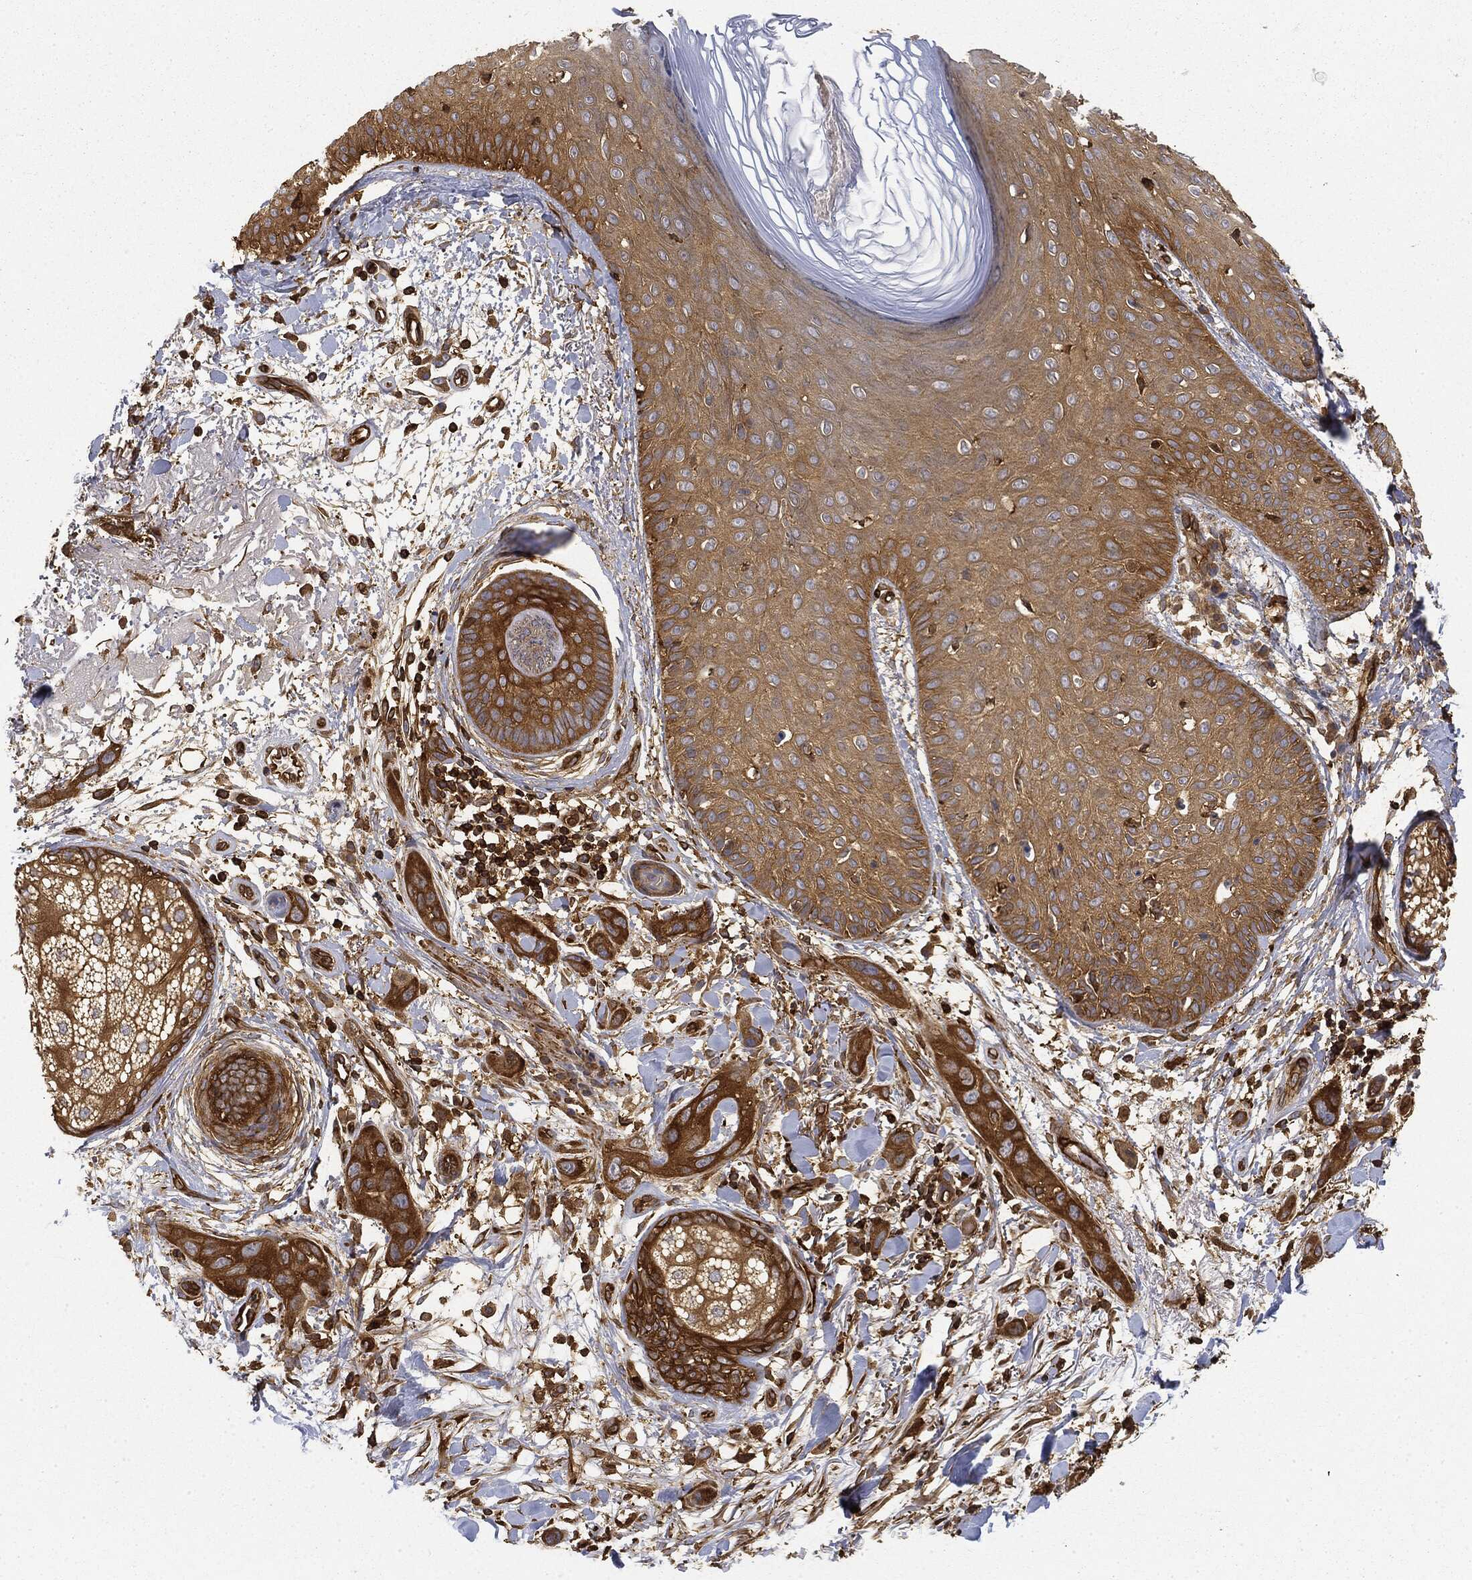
{"staining": {"intensity": "strong", "quantity": ">75%", "location": "cytoplasmic/membranous"}, "tissue": "skin cancer", "cell_type": "Tumor cells", "image_type": "cancer", "snomed": [{"axis": "morphology", "description": "Squamous cell carcinoma, NOS"}, {"axis": "topography", "description": "Skin"}], "caption": "Tumor cells demonstrate strong cytoplasmic/membranous positivity in about >75% of cells in skin squamous cell carcinoma.", "gene": "WDR1", "patient": {"sex": "male", "age": 78}}